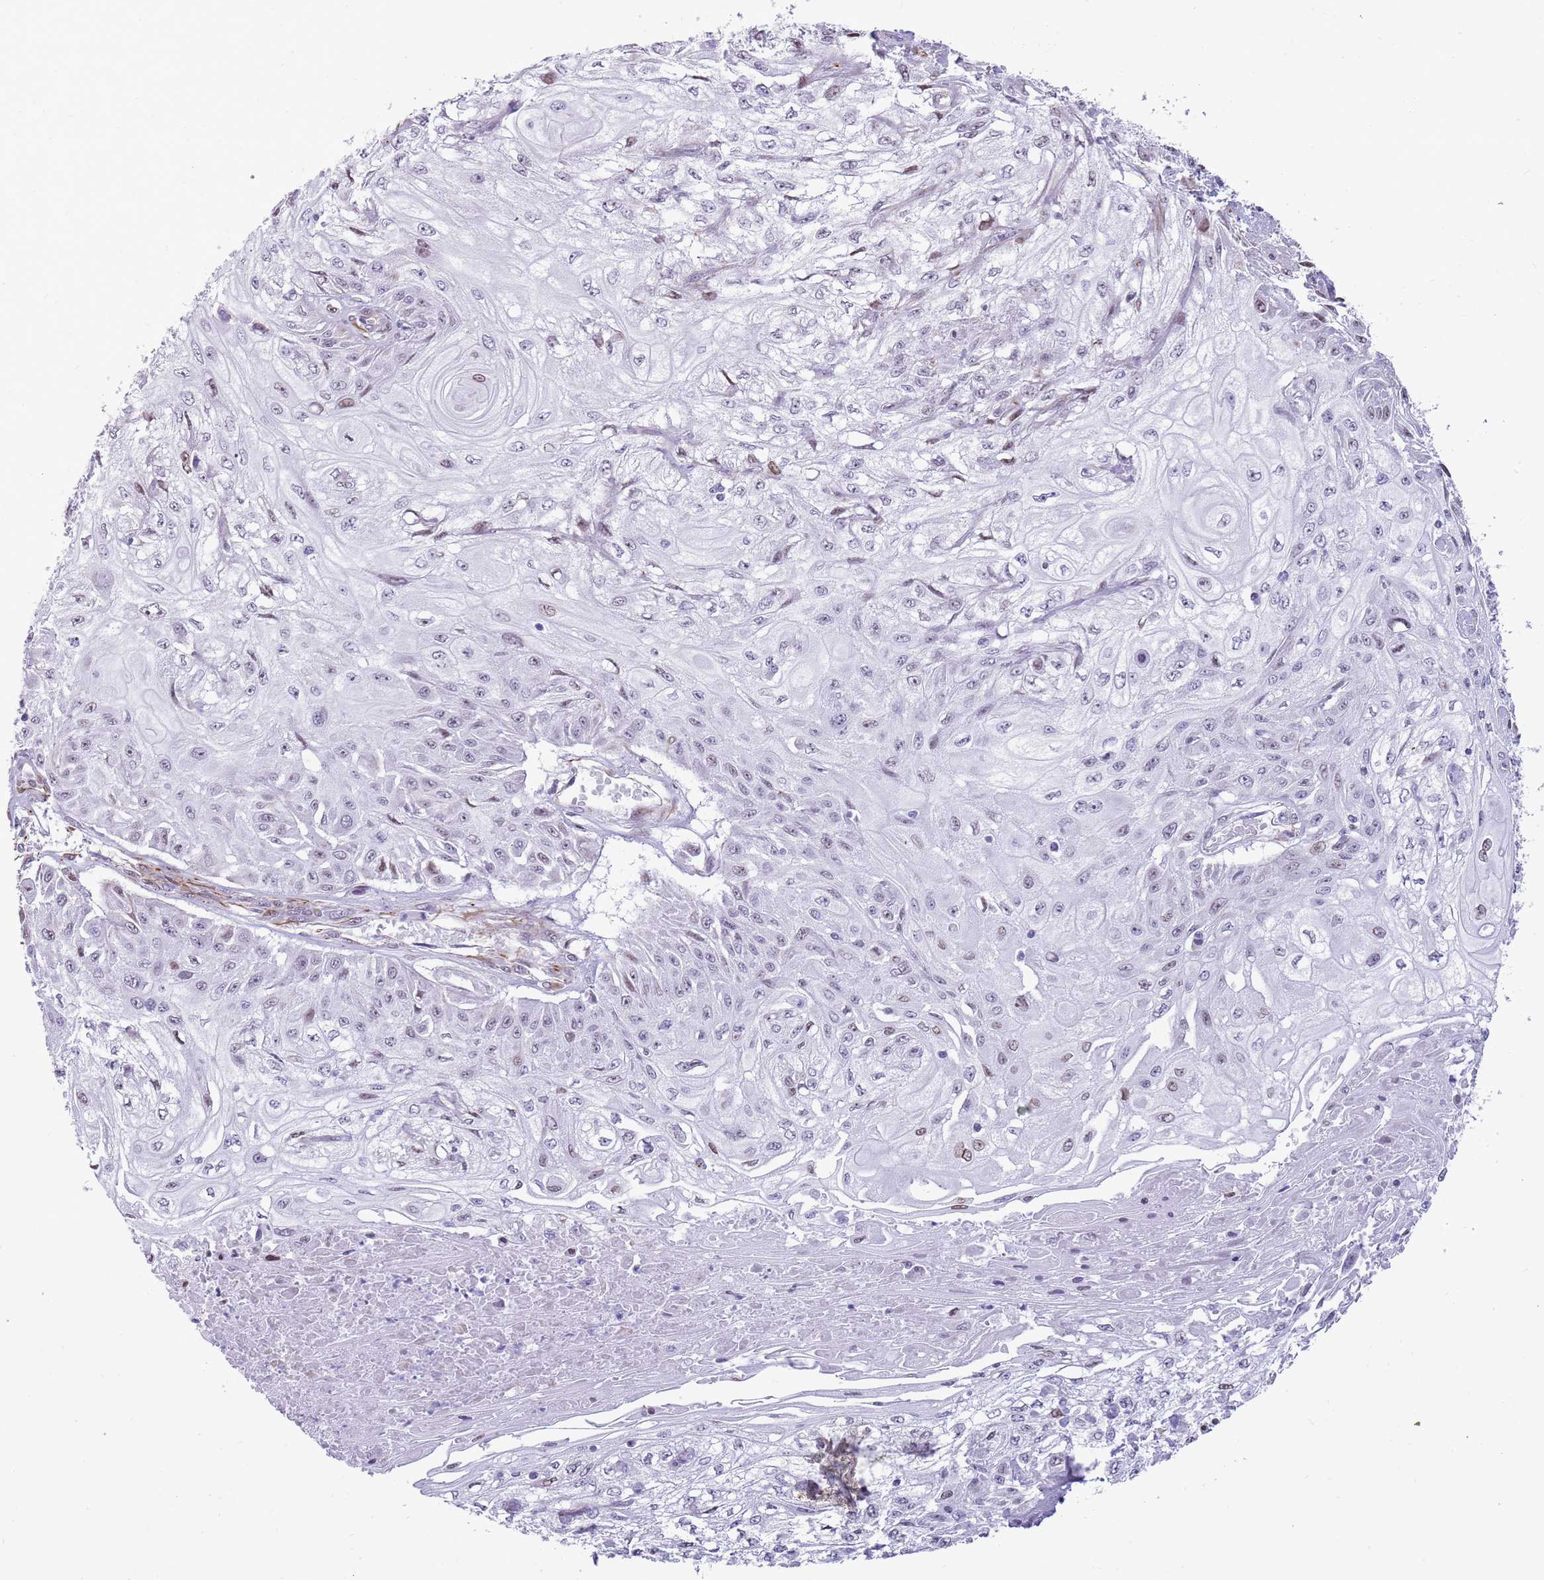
{"staining": {"intensity": "weak", "quantity": "<25%", "location": "nuclear"}, "tissue": "skin cancer", "cell_type": "Tumor cells", "image_type": "cancer", "snomed": [{"axis": "morphology", "description": "Squamous cell carcinoma, NOS"}, {"axis": "morphology", "description": "Squamous cell carcinoma, metastatic, NOS"}, {"axis": "topography", "description": "Skin"}, {"axis": "topography", "description": "Lymph node"}], "caption": "The histopathology image reveals no staining of tumor cells in skin cancer.", "gene": "NBPF3", "patient": {"sex": "male", "age": 75}}